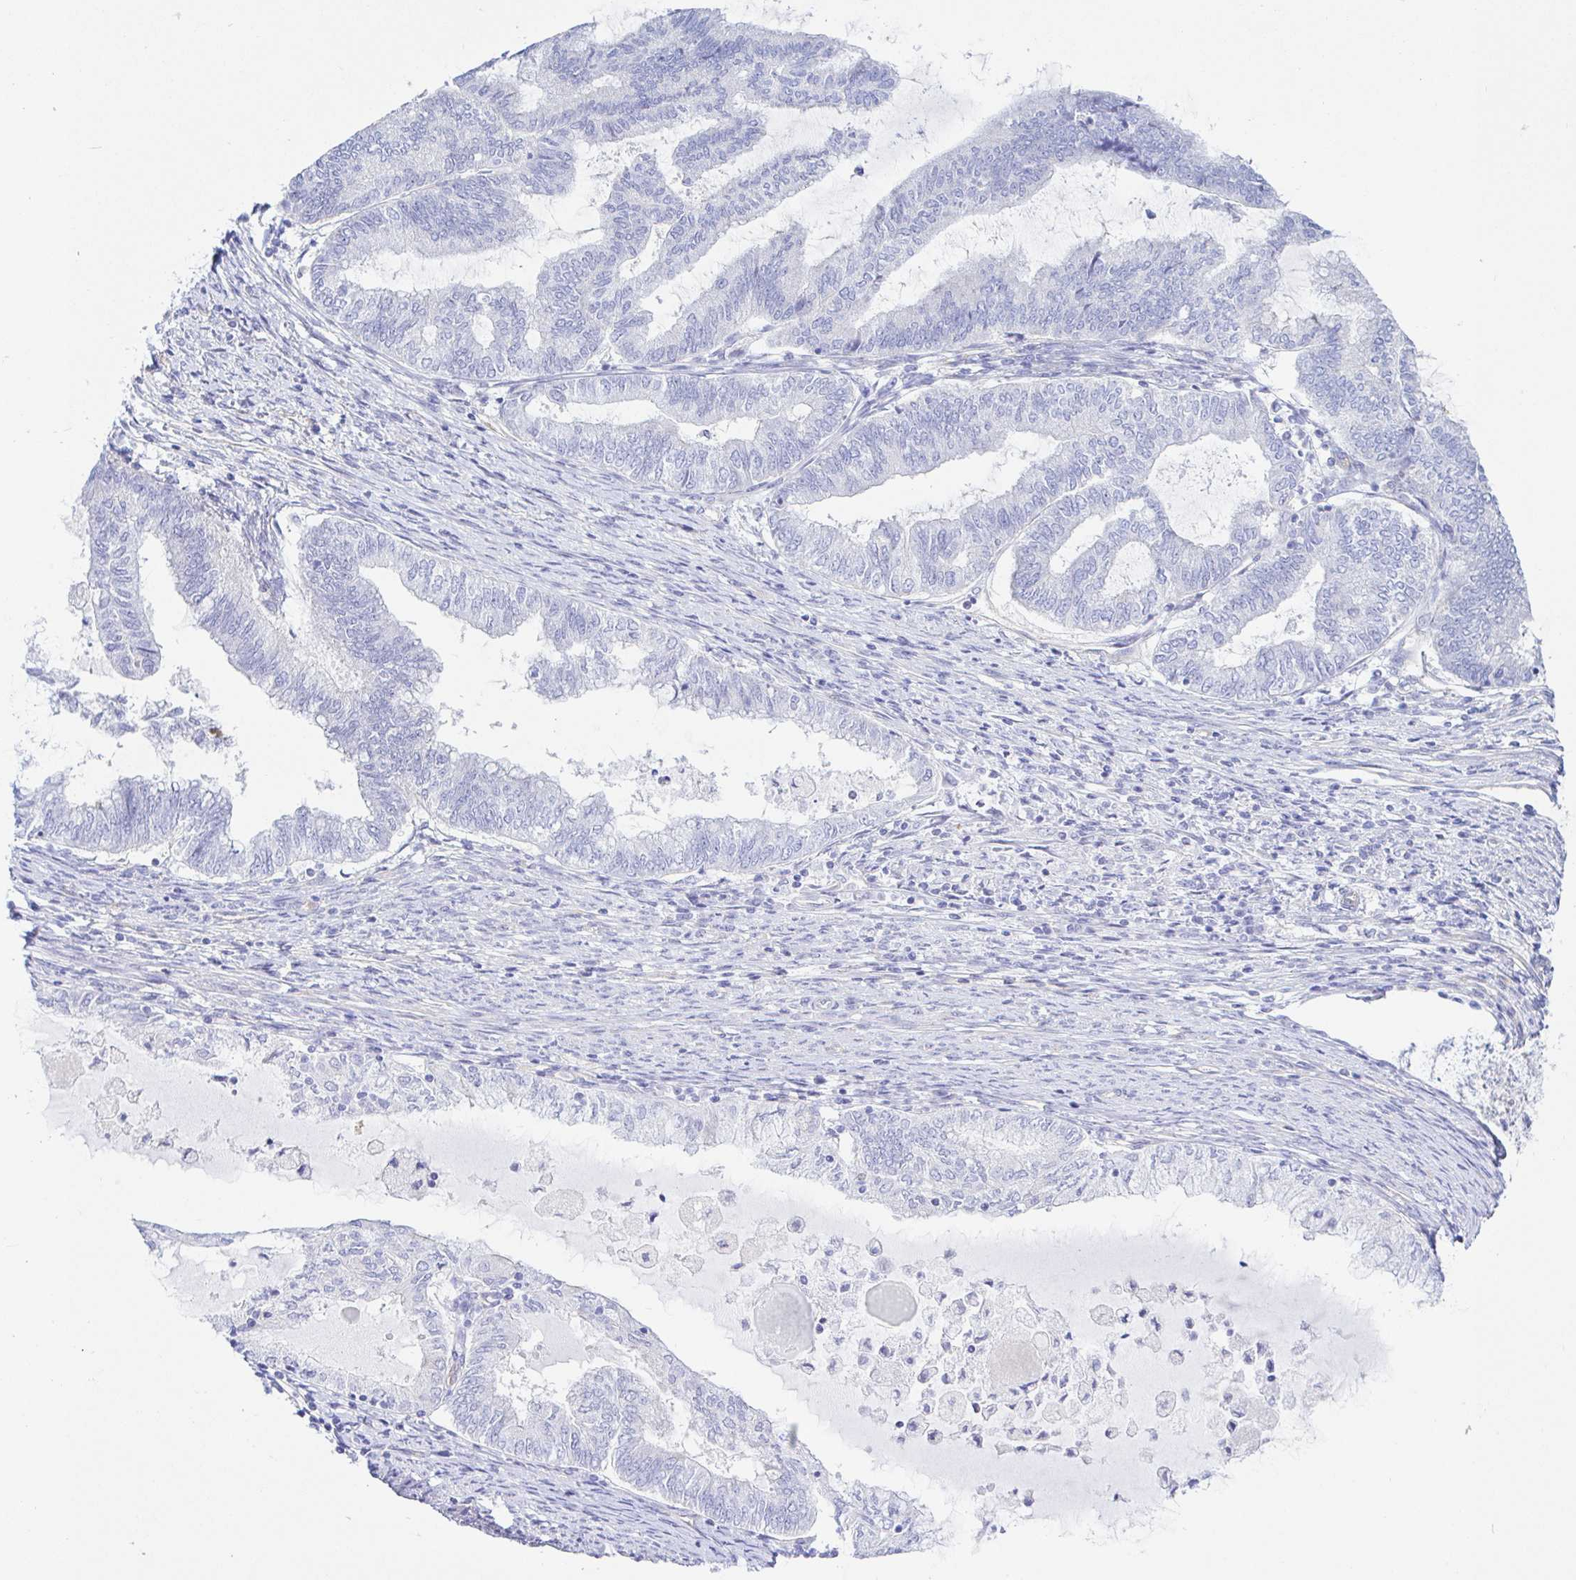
{"staining": {"intensity": "negative", "quantity": "none", "location": "none"}, "tissue": "endometrial cancer", "cell_type": "Tumor cells", "image_type": "cancer", "snomed": [{"axis": "morphology", "description": "Adenocarcinoma, NOS"}, {"axis": "topography", "description": "Endometrium"}], "caption": "The IHC micrograph has no significant positivity in tumor cells of endometrial adenocarcinoma tissue.", "gene": "ARL4D", "patient": {"sex": "female", "age": 79}}